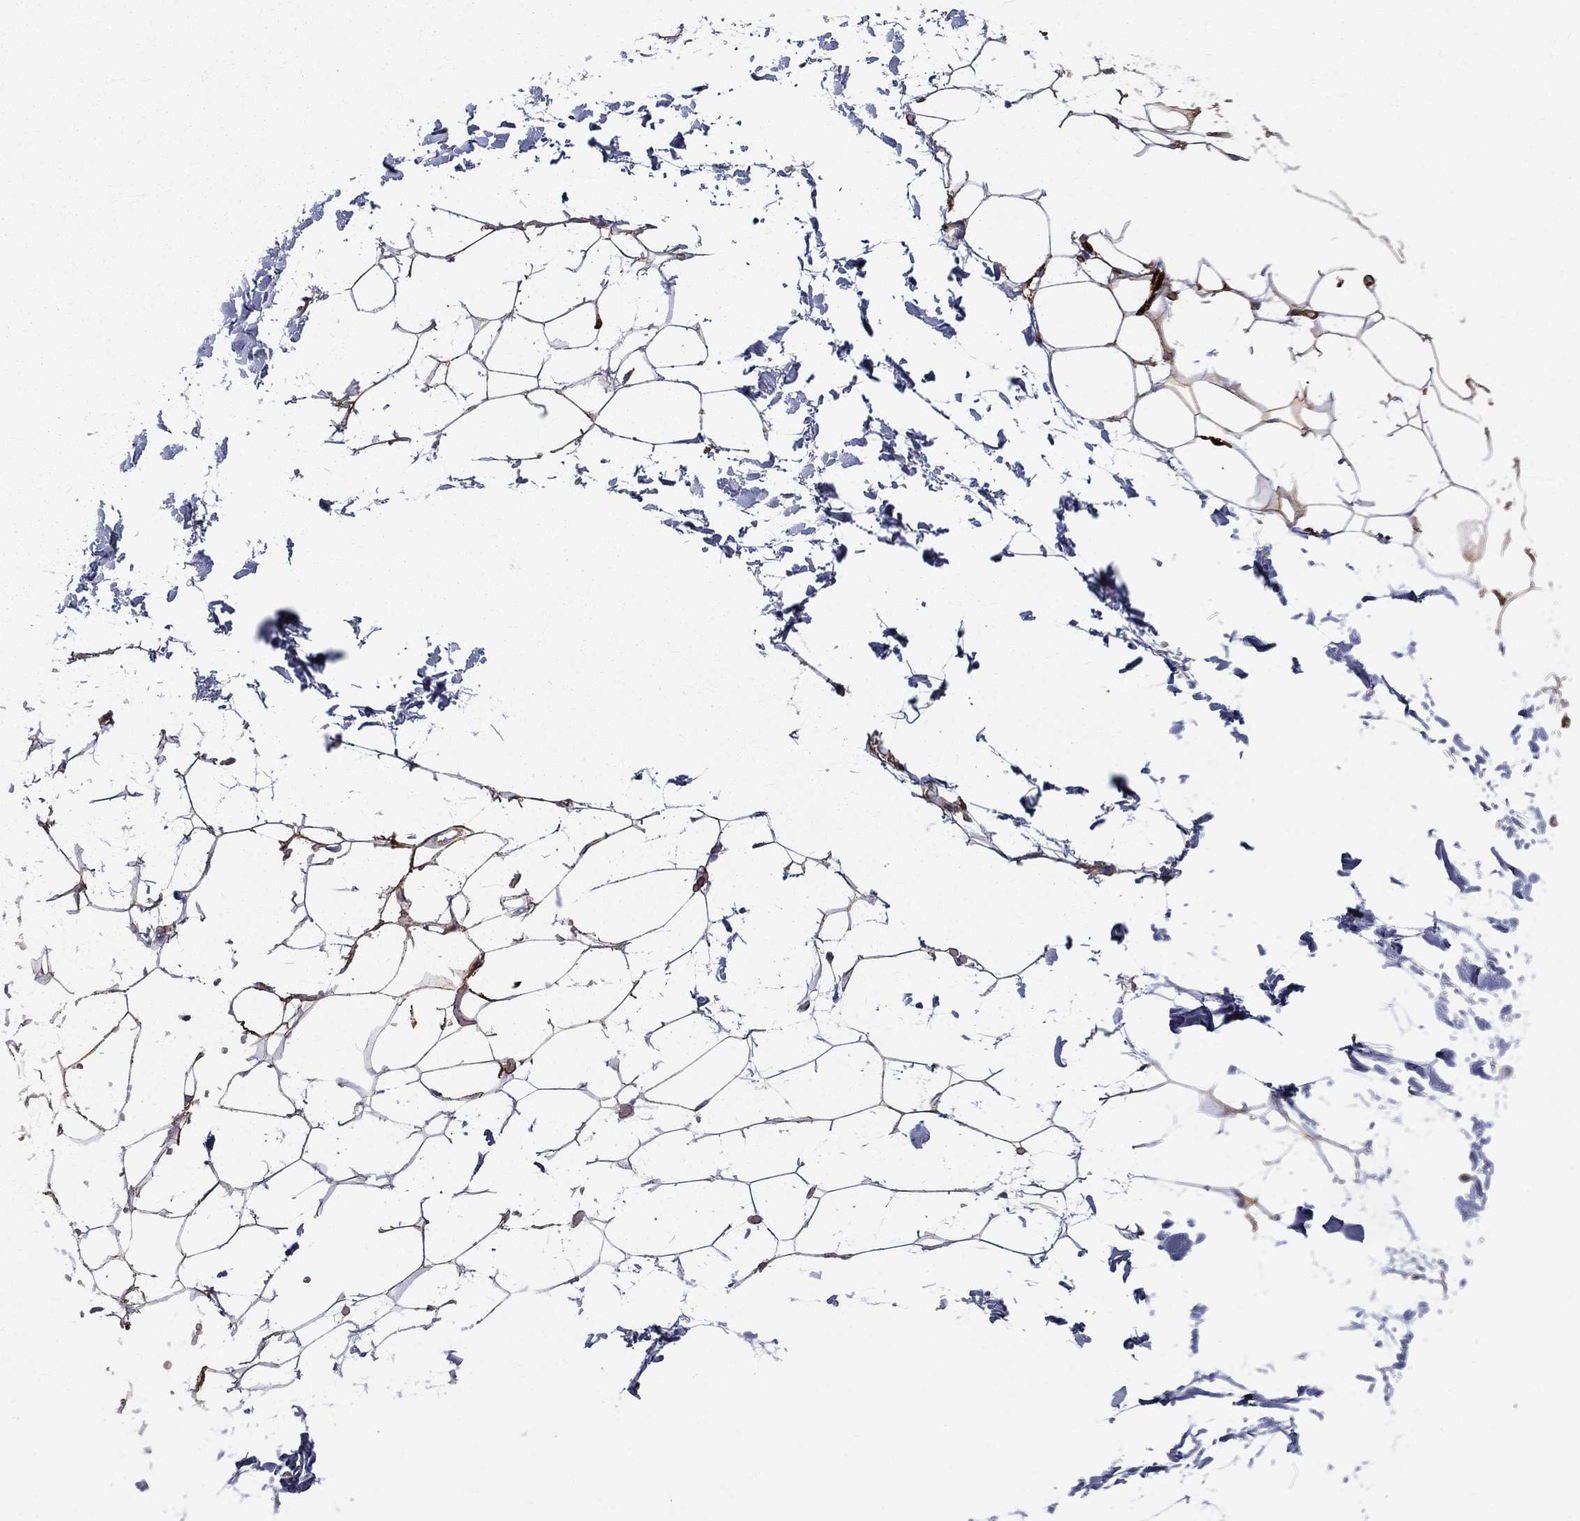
{"staining": {"intensity": "negative", "quantity": "none", "location": "none"}, "tissue": "adipose tissue", "cell_type": "Adipocytes", "image_type": "normal", "snomed": [{"axis": "morphology", "description": "Normal tissue, NOS"}, {"axis": "topography", "description": "Skin"}, {"axis": "topography", "description": "Peripheral nerve tissue"}], "caption": "Protein analysis of unremarkable adipose tissue shows no significant expression in adipocytes.", "gene": "SYNC", "patient": {"sex": "female", "age": 56}}